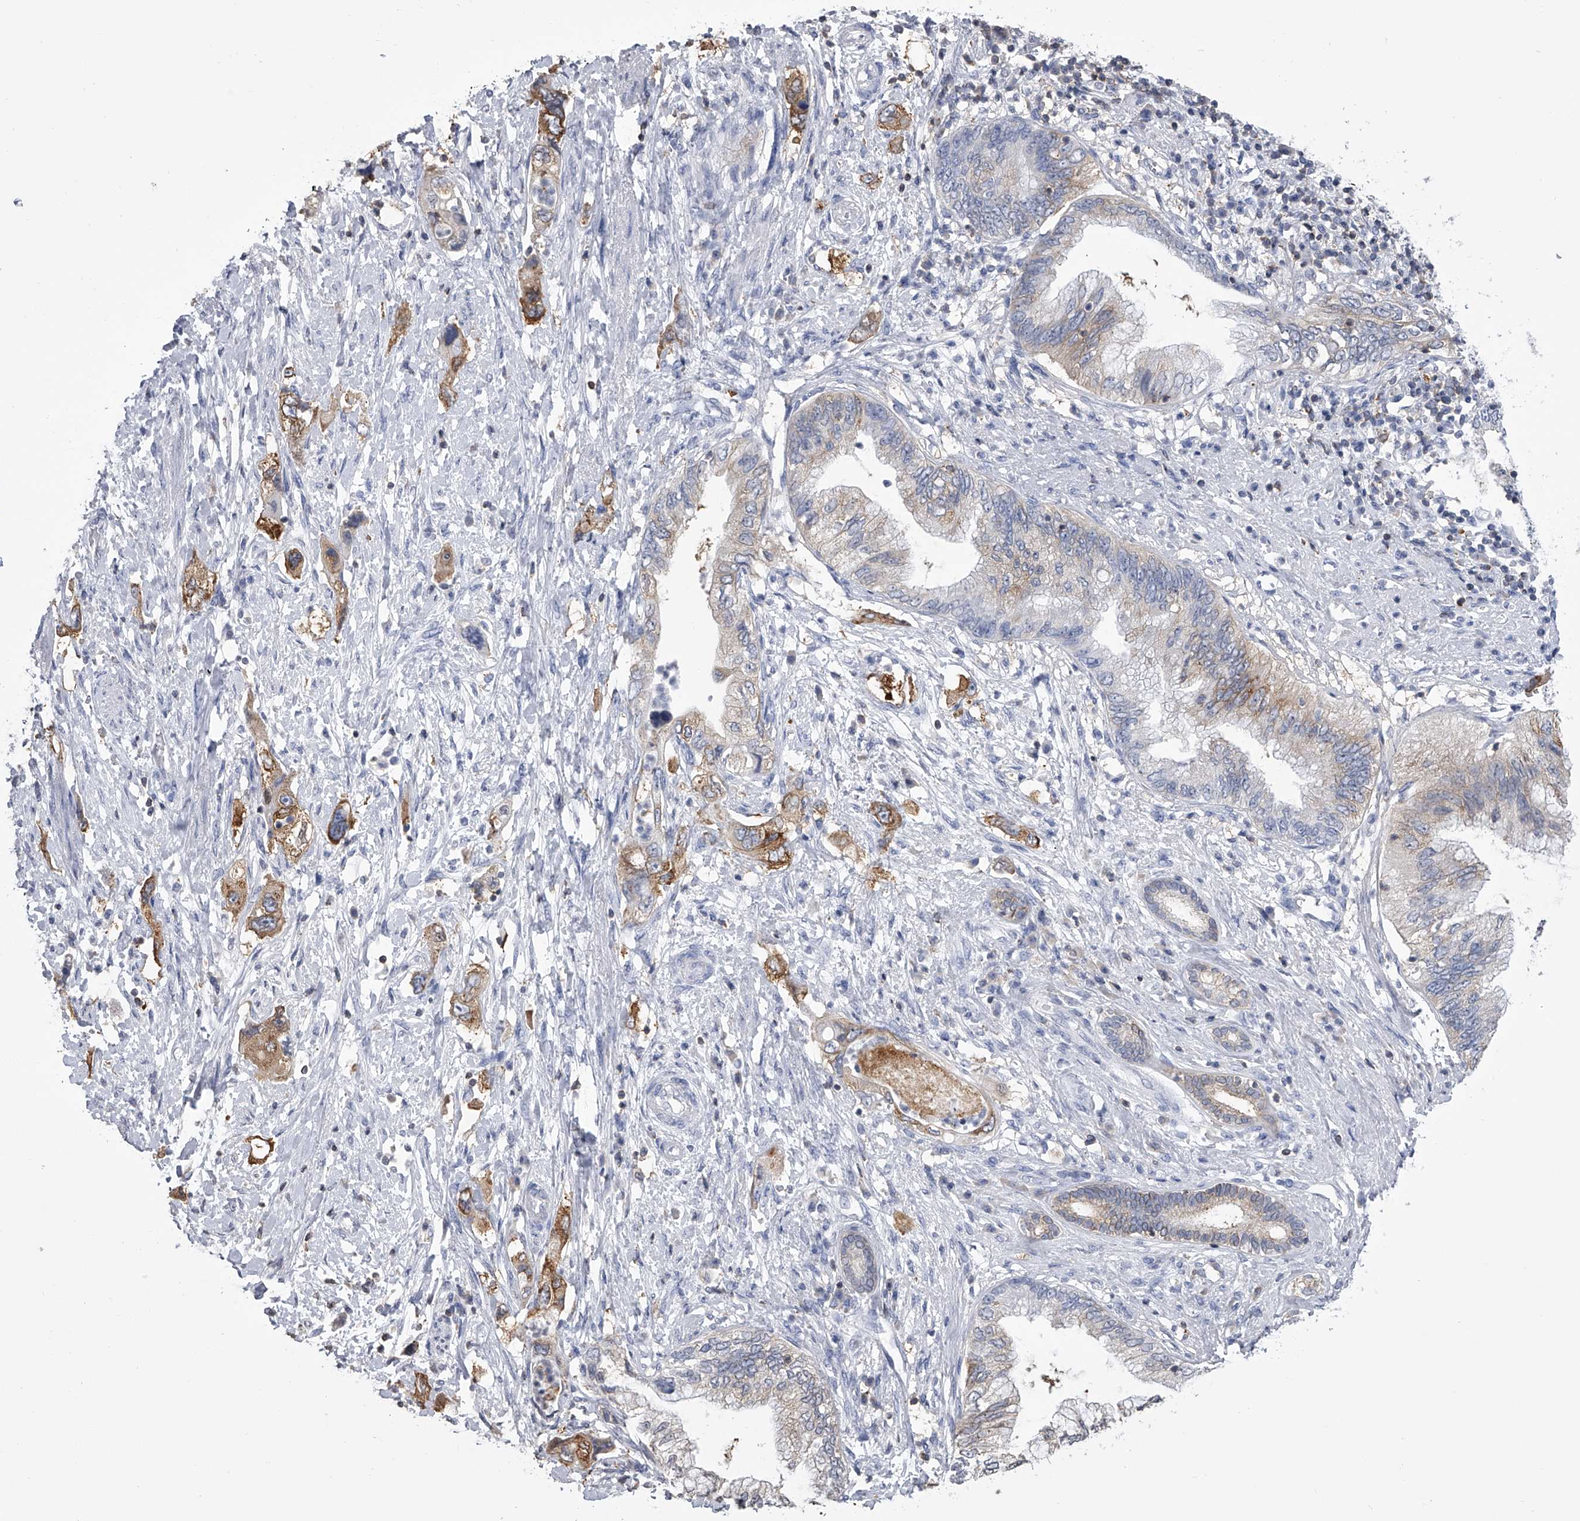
{"staining": {"intensity": "moderate", "quantity": "25%-75%", "location": "cytoplasmic/membranous"}, "tissue": "pancreatic cancer", "cell_type": "Tumor cells", "image_type": "cancer", "snomed": [{"axis": "morphology", "description": "Adenocarcinoma, NOS"}, {"axis": "topography", "description": "Pancreas"}], "caption": "High-power microscopy captured an immunohistochemistry histopathology image of pancreatic adenocarcinoma, revealing moderate cytoplasmic/membranous expression in approximately 25%-75% of tumor cells. The staining is performed using DAB brown chromogen to label protein expression. The nuclei are counter-stained blue using hematoxylin.", "gene": "TASP1", "patient": {"sex": "female", "age": 73}}